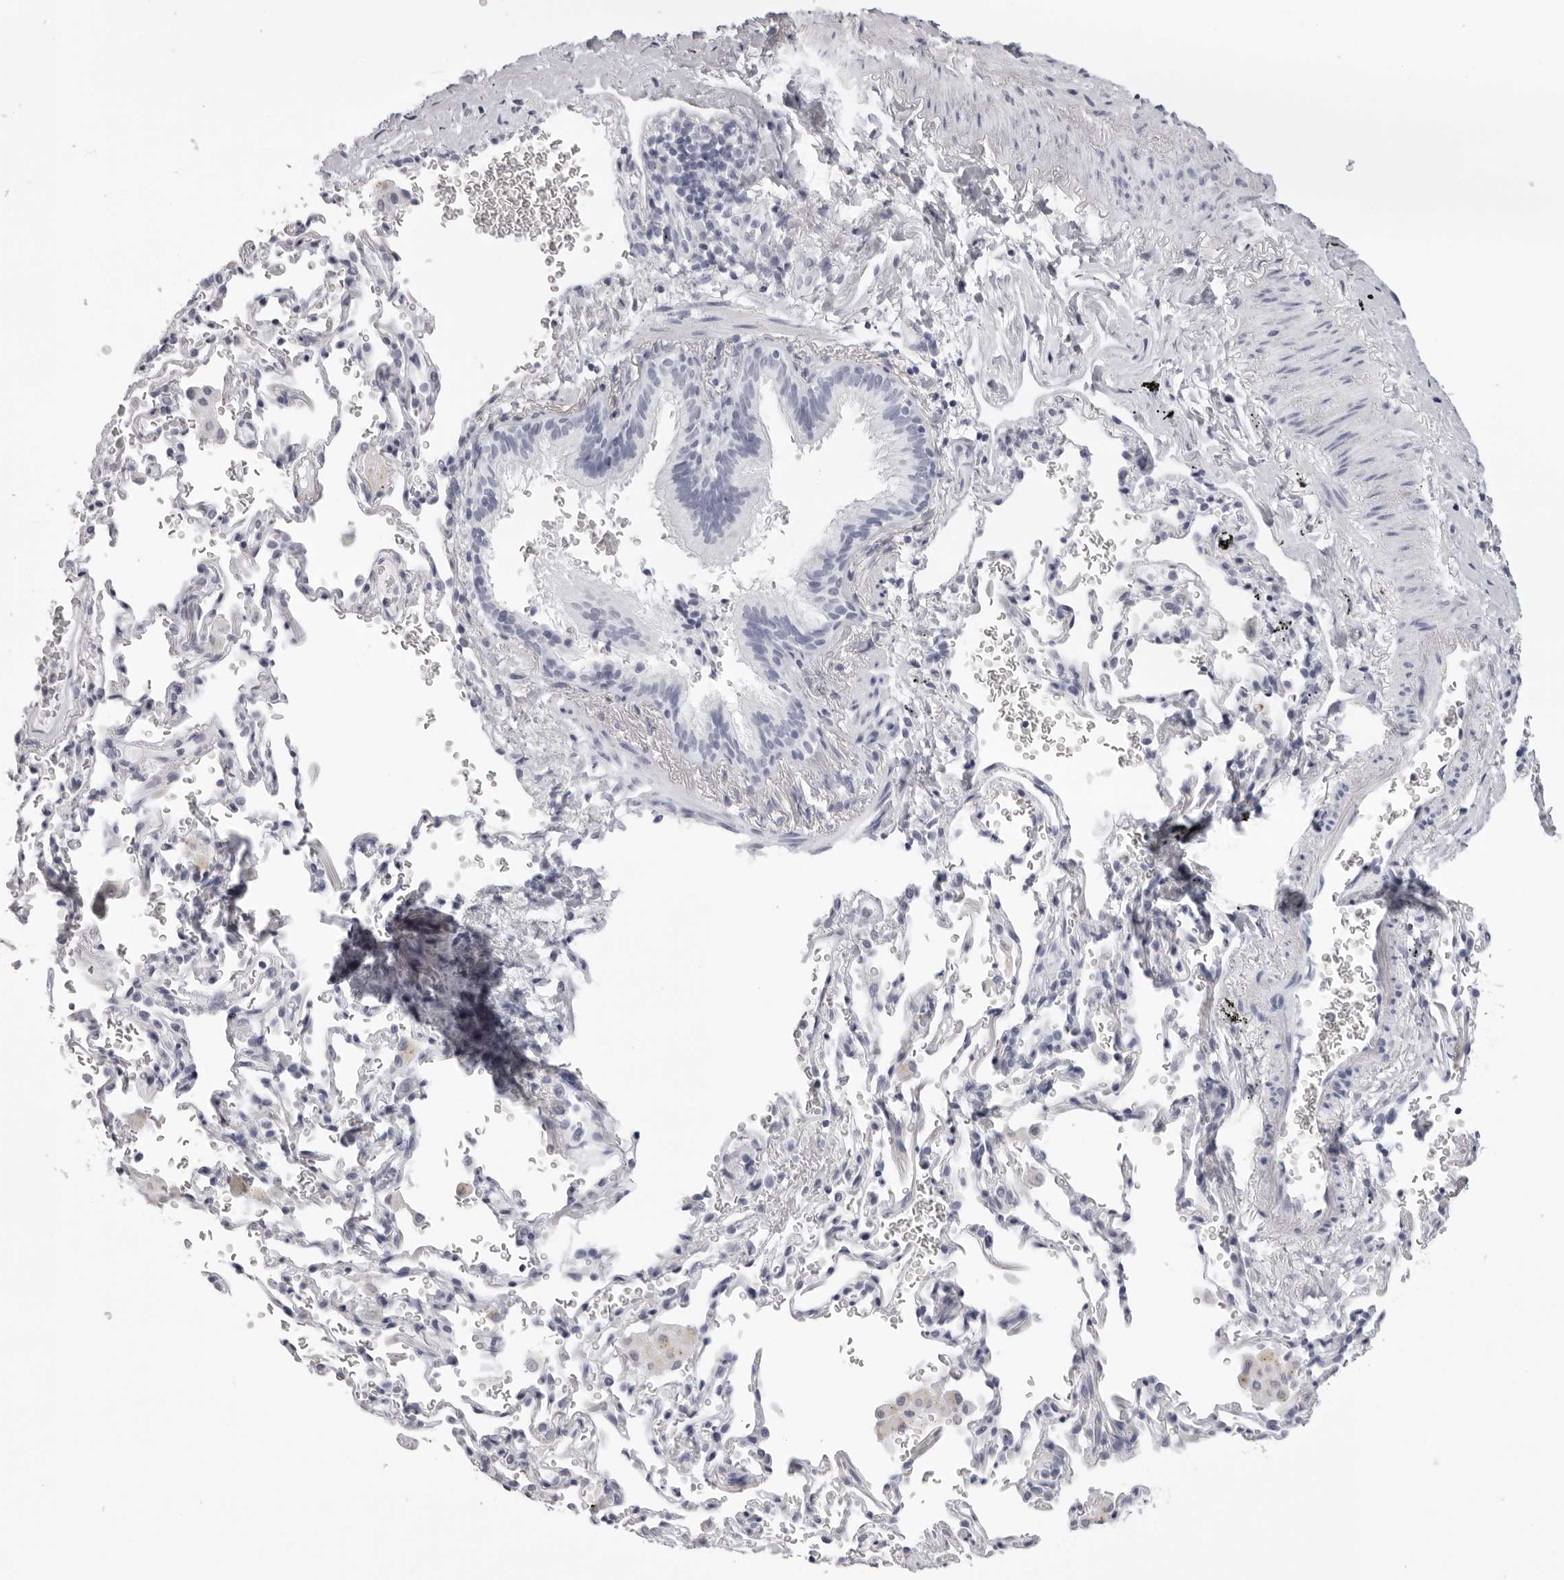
{"staining": {"intensity": "negative", "quantity": "none", "location": "none"}, "tissue": "bronchus", "cell_type": "Respiratory epithelial cells", "image_type": "normal", "snomed": [{"axis": "morphology", "description": "Normal tissue, NOS"}, {"axis": "morphology", "description": "Inflammation, NOS"}, {"axis": "topography", "description": "Bronchus"}], "caption": "High magnification brightfield microscopy of normal bronchus stained with DAB (brown) and counterstained with hematoxylin (blue): respiratory epithelial cells show no significant expression.", "gene": "RHO", "patient": {"sex": "male", "age": 69}}